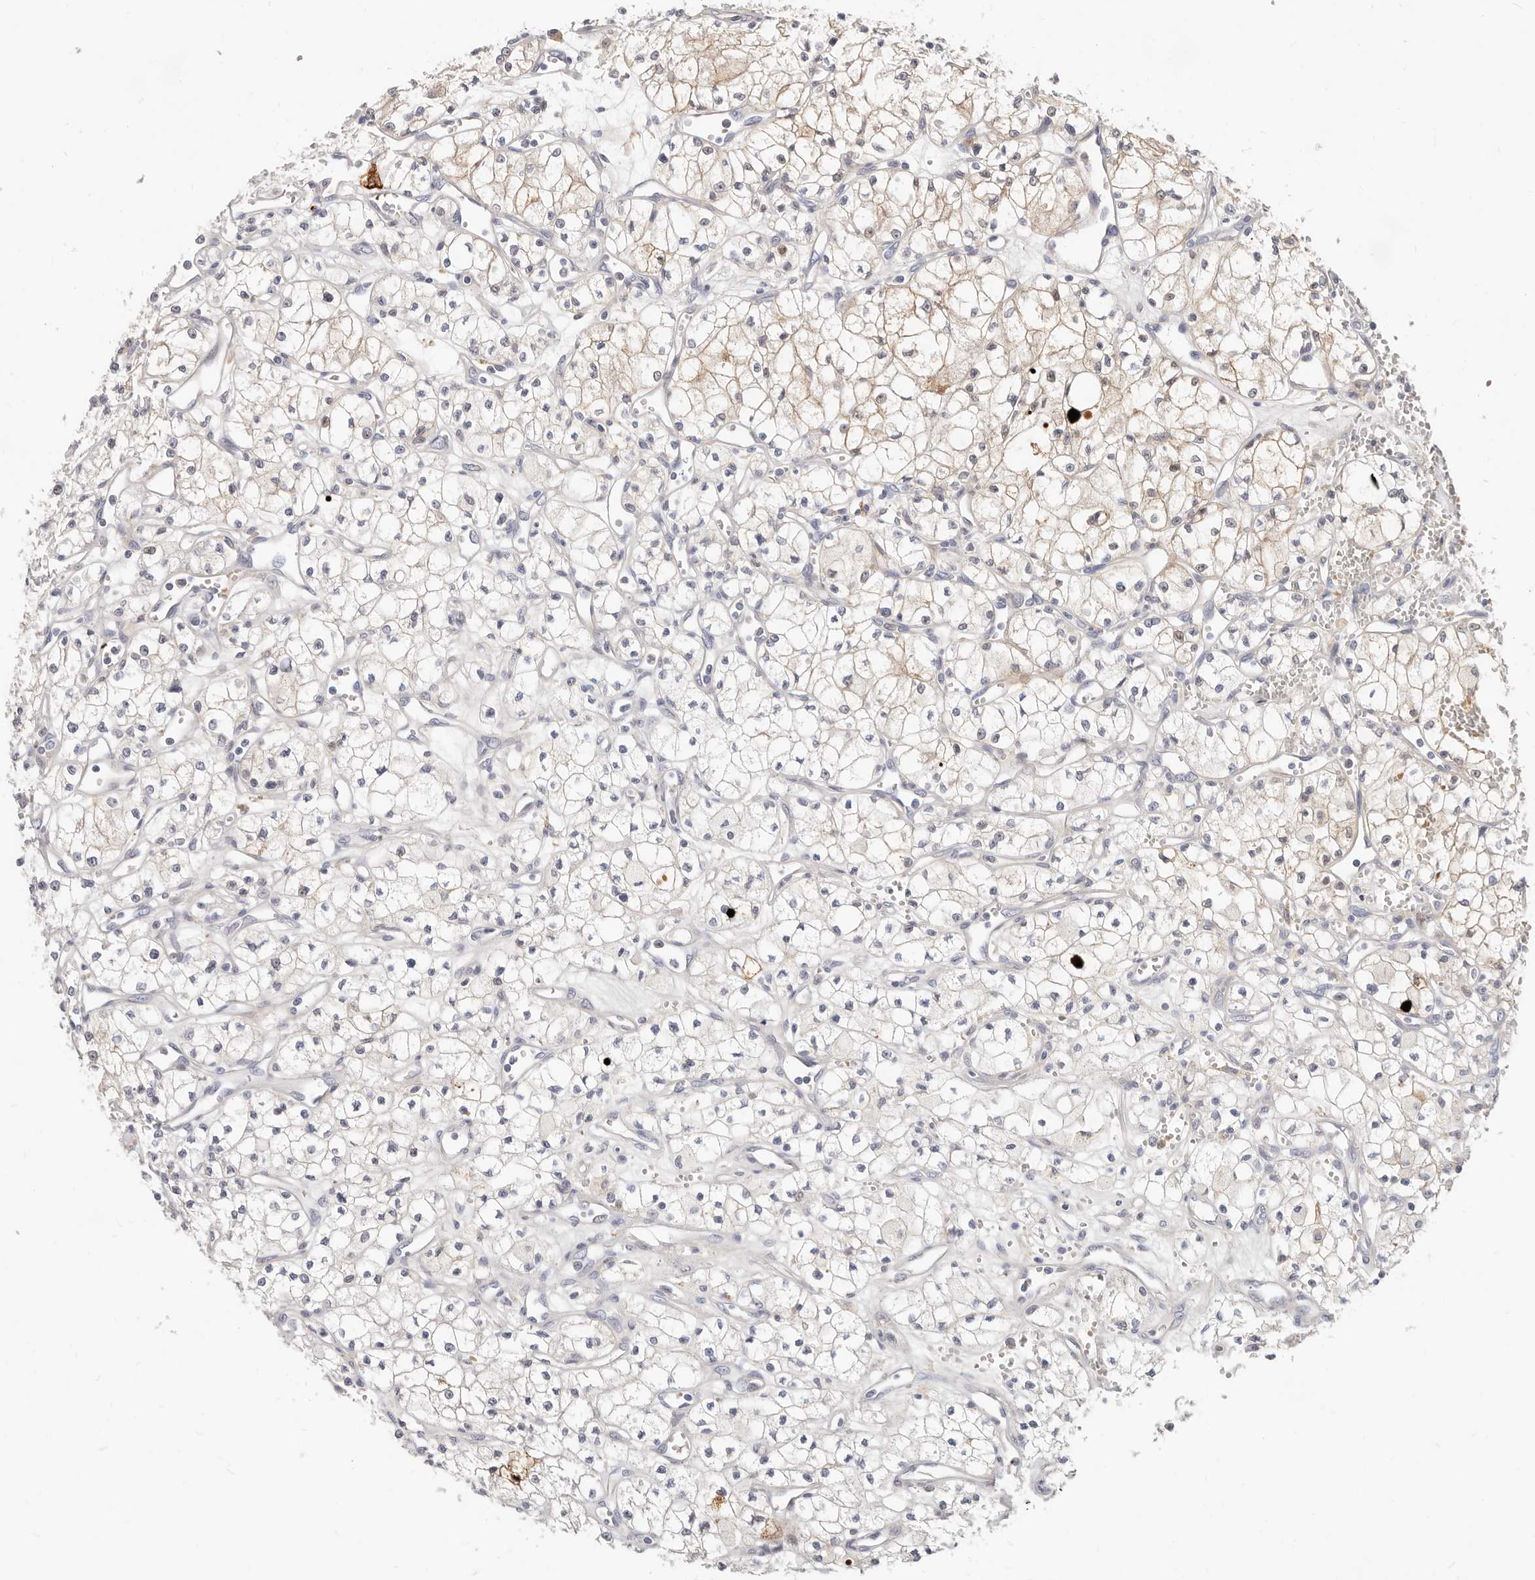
{"staining": {"intensity": "weak", "quantity": "25%-75%", "location": "cytoplasmic/membranous"}, "tissue": "renal cancer", "cell_type": "Tumor cells", "image_type": "cancer", "snomed": [{"axis": "morphology", "description": "Adenocarcinoma, NOS"}, {"axis": "topography", "description": "Kidney"}], "caption": "Immunohistochemistry photomicrograph of adenocarcinoma (renal) stained for a protein (brown), which exhibits low levels of weak cytoplasmic/membranous positivity in approximately 25%-75% of tumor cells.", "gene": "ZRANB1", "patient": {"sex": "male", "age": 59}}